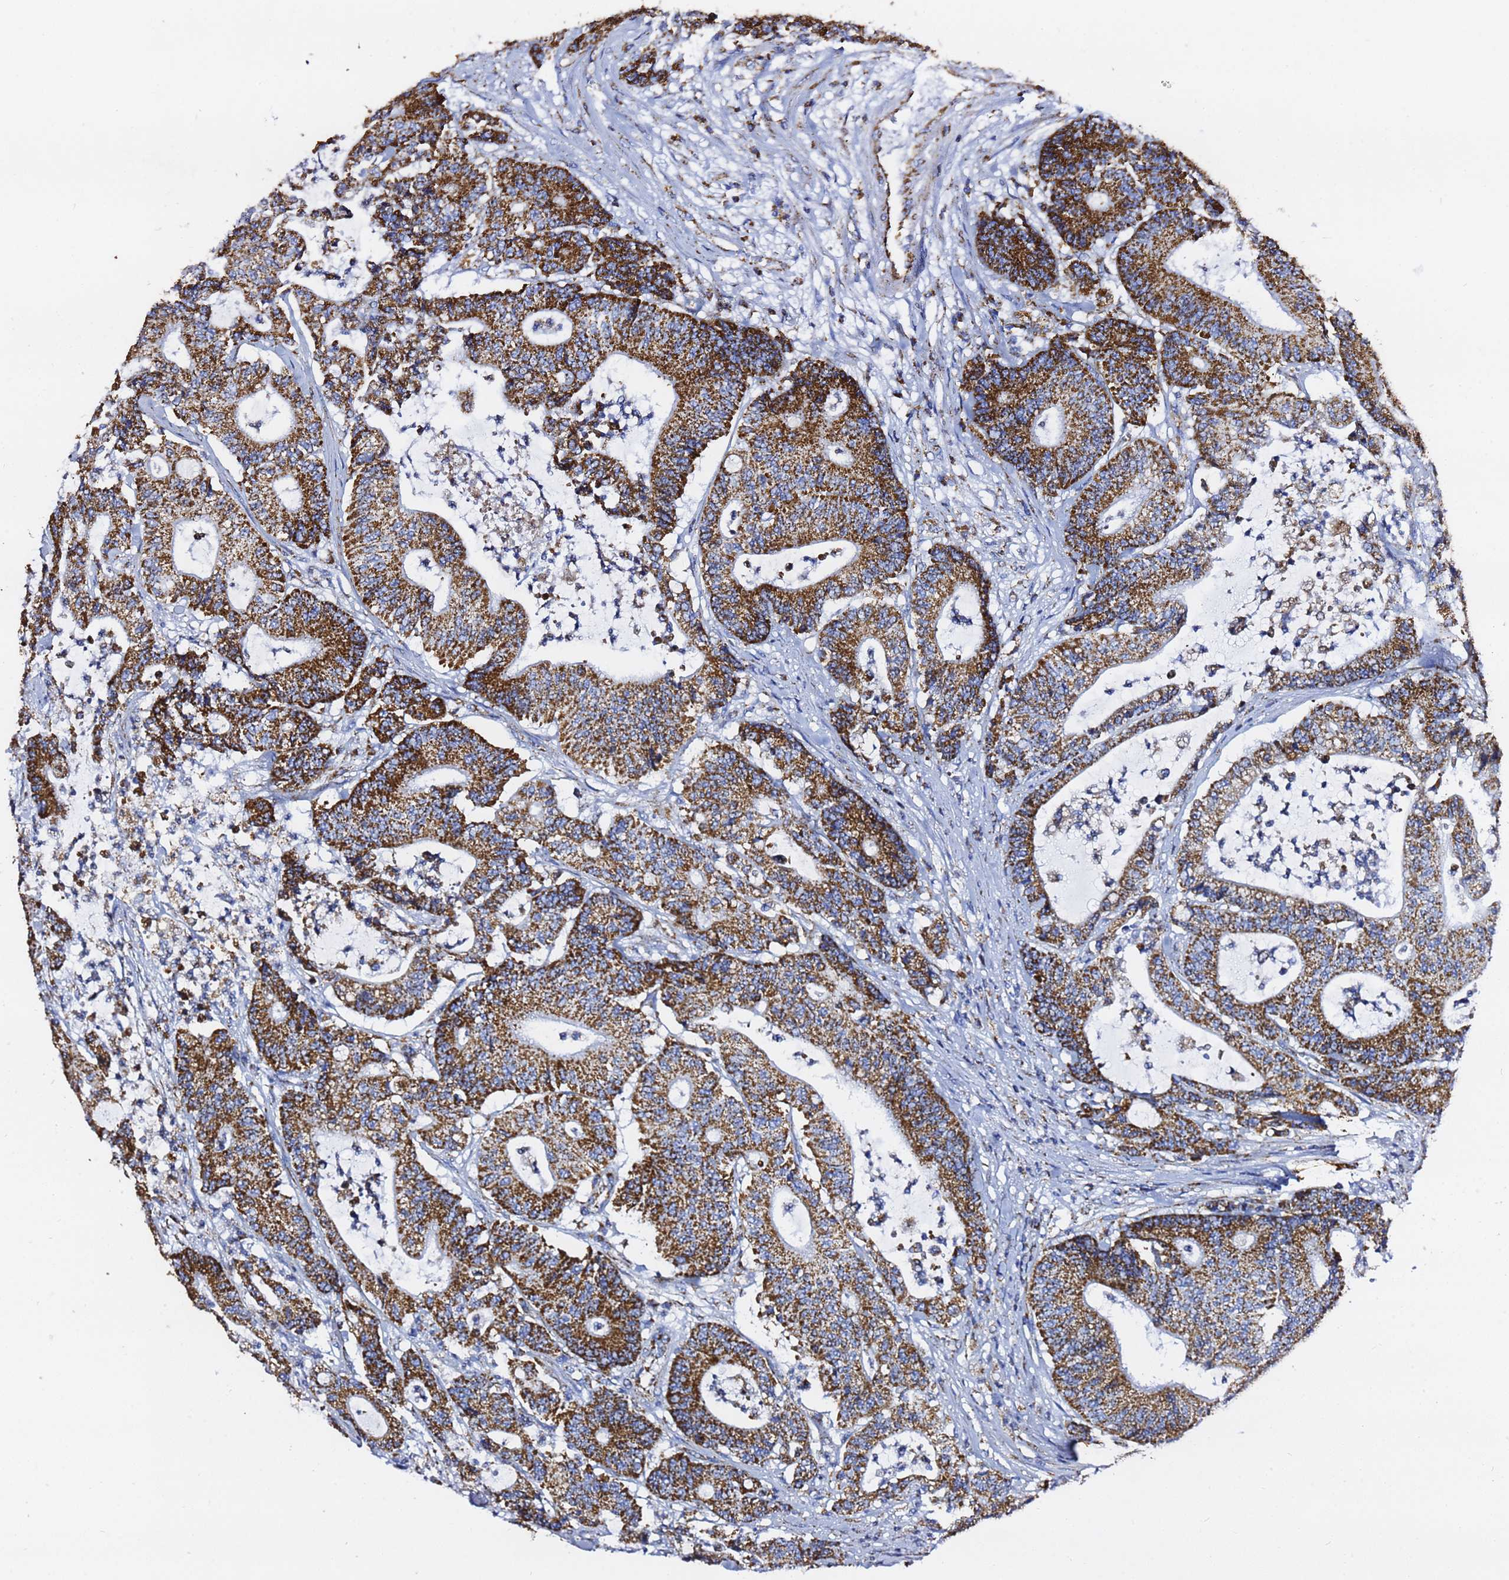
{"staining": {"intensity": "strong", "quantity": ">75%", "location": "cytoplasmic/membranous"}, "tissue": "colorectal cancer", "cell_type": "Tumor cells", "image_type": "cancer", "snomed": [{"axis": "morphology", "description": "Adenocarcinoma, NOS"}, {"axis": "topography", "description": "Colon"}], "caption": "A photomicrograph showing strong cytoplasmic/membranous positivity in about >75% of tumor cells in colorectal adenocarcinoma, as visualized by brown immunohistochemical staining.", "gene": "PHB2", "patient": {"sex": "female", "age": 84}}